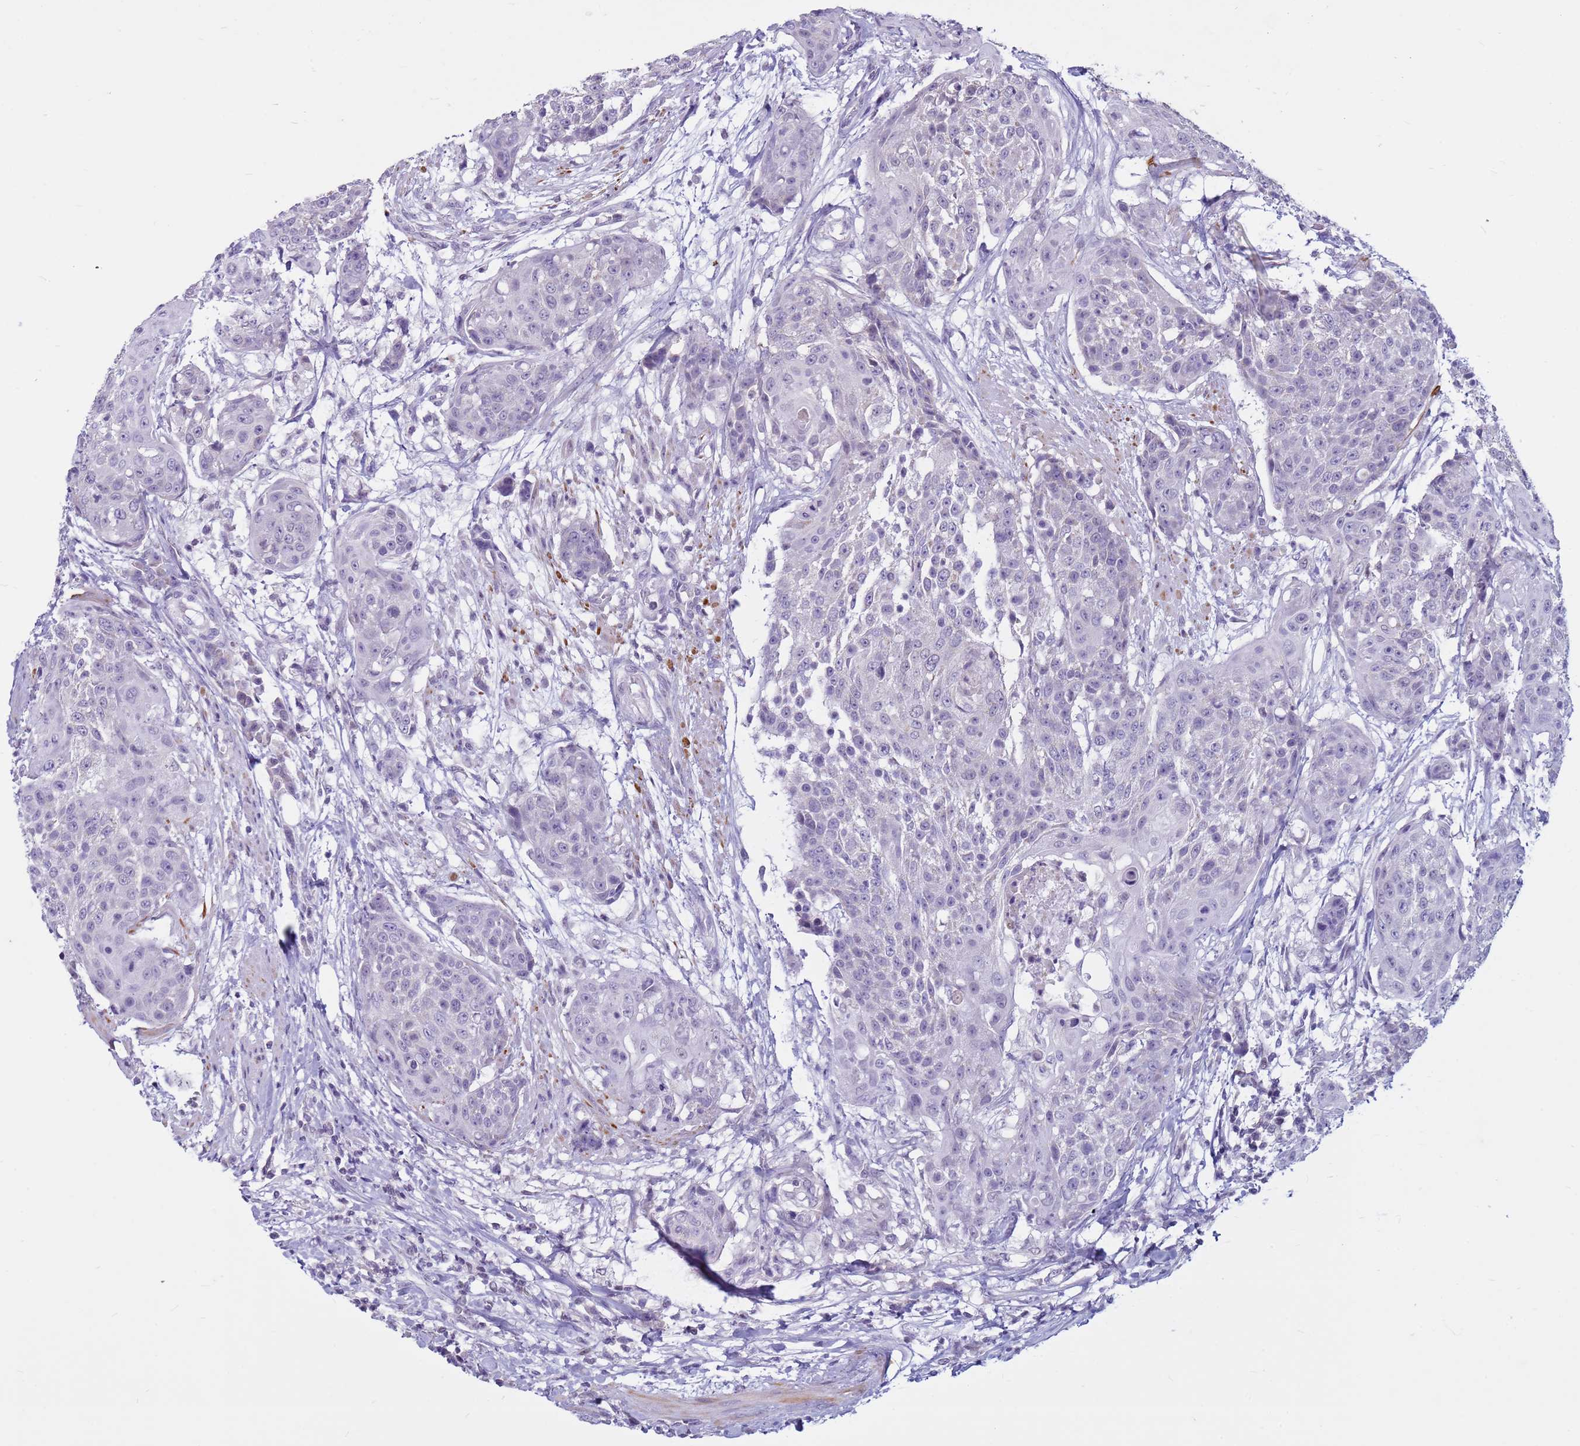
{"staining": {"intensity": "negative", "quantity": "none", "location": "none"}, "tissue": "urothelial cancer", "cell_type": "Tumor cells", "image_type": "cancer", "snomed": [{"axis": "morphology", "description": "Urothelial carcinoma, High grade"}, {"axis": "topography", "description": "Urinary bladder"}], "caption": "Tumor cells show no significant protein expression in urothelial cancer. (DAB (3,3'-diaminobenzidine) immunohistochemistry (IHC), high magnification).", "gene": "CDK2AP2", "patient": {"sex": "female", "age": 63}}